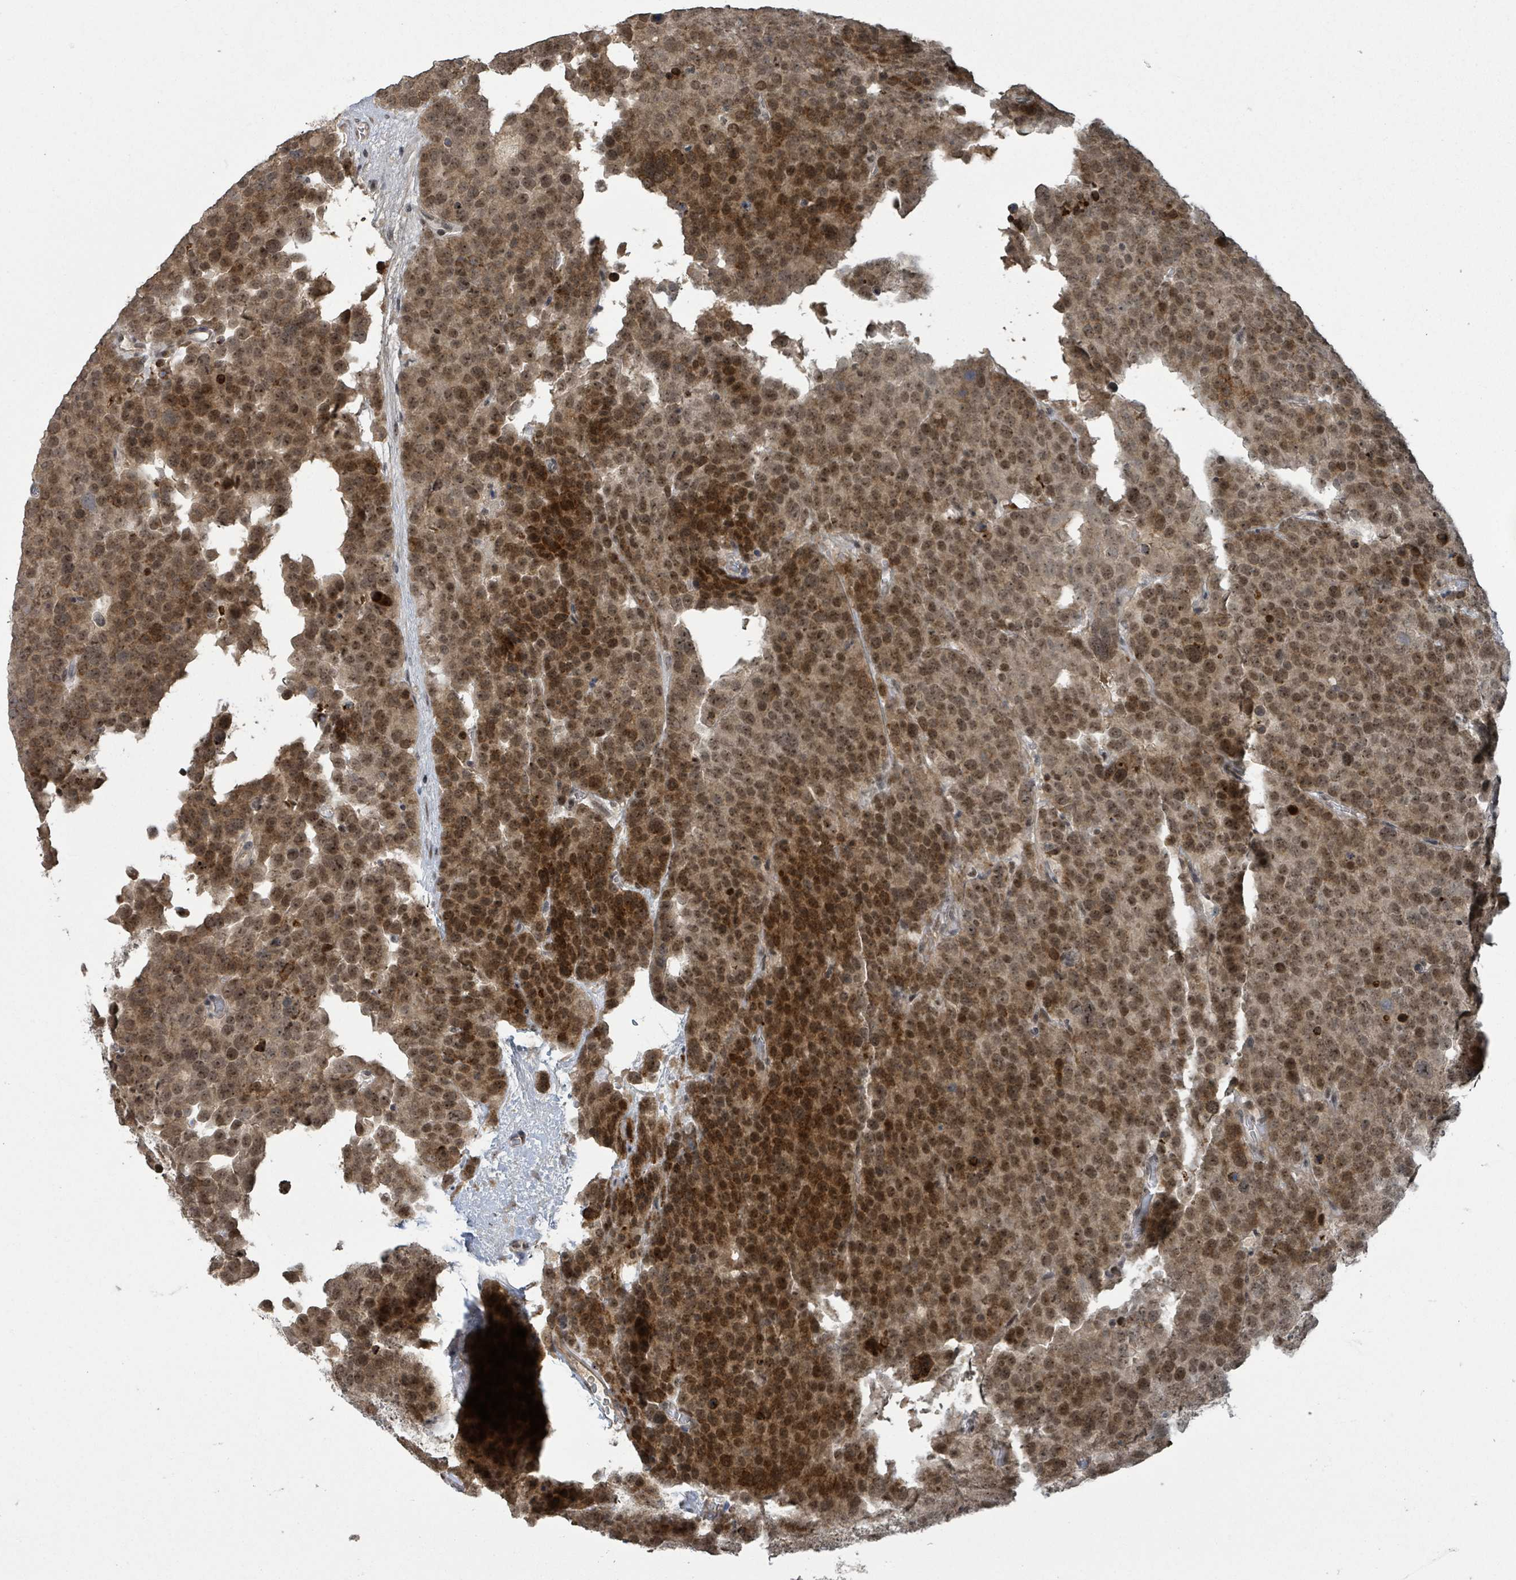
{"staining": {"intensity": "moderate", "quantity": ">75%", "location": "nuclear"}, "tissue": "testis cancer", "cell_type": "Tumor cells", "image_type": "cancer", "snomed": [{"axis": "morphology", "description": "Seminoma, NOS"}, {"axis": "topography", "description": "Testis"}], "caption": "This histopathology image reveals immunohistochemistry (IHC) staining of human testis cancer (seminoma), with medium moderate nuclear positivity in about >75% of tumor cells.", "gene": "ZBTB14", "patient": {"sex": "male", "age": 71}}